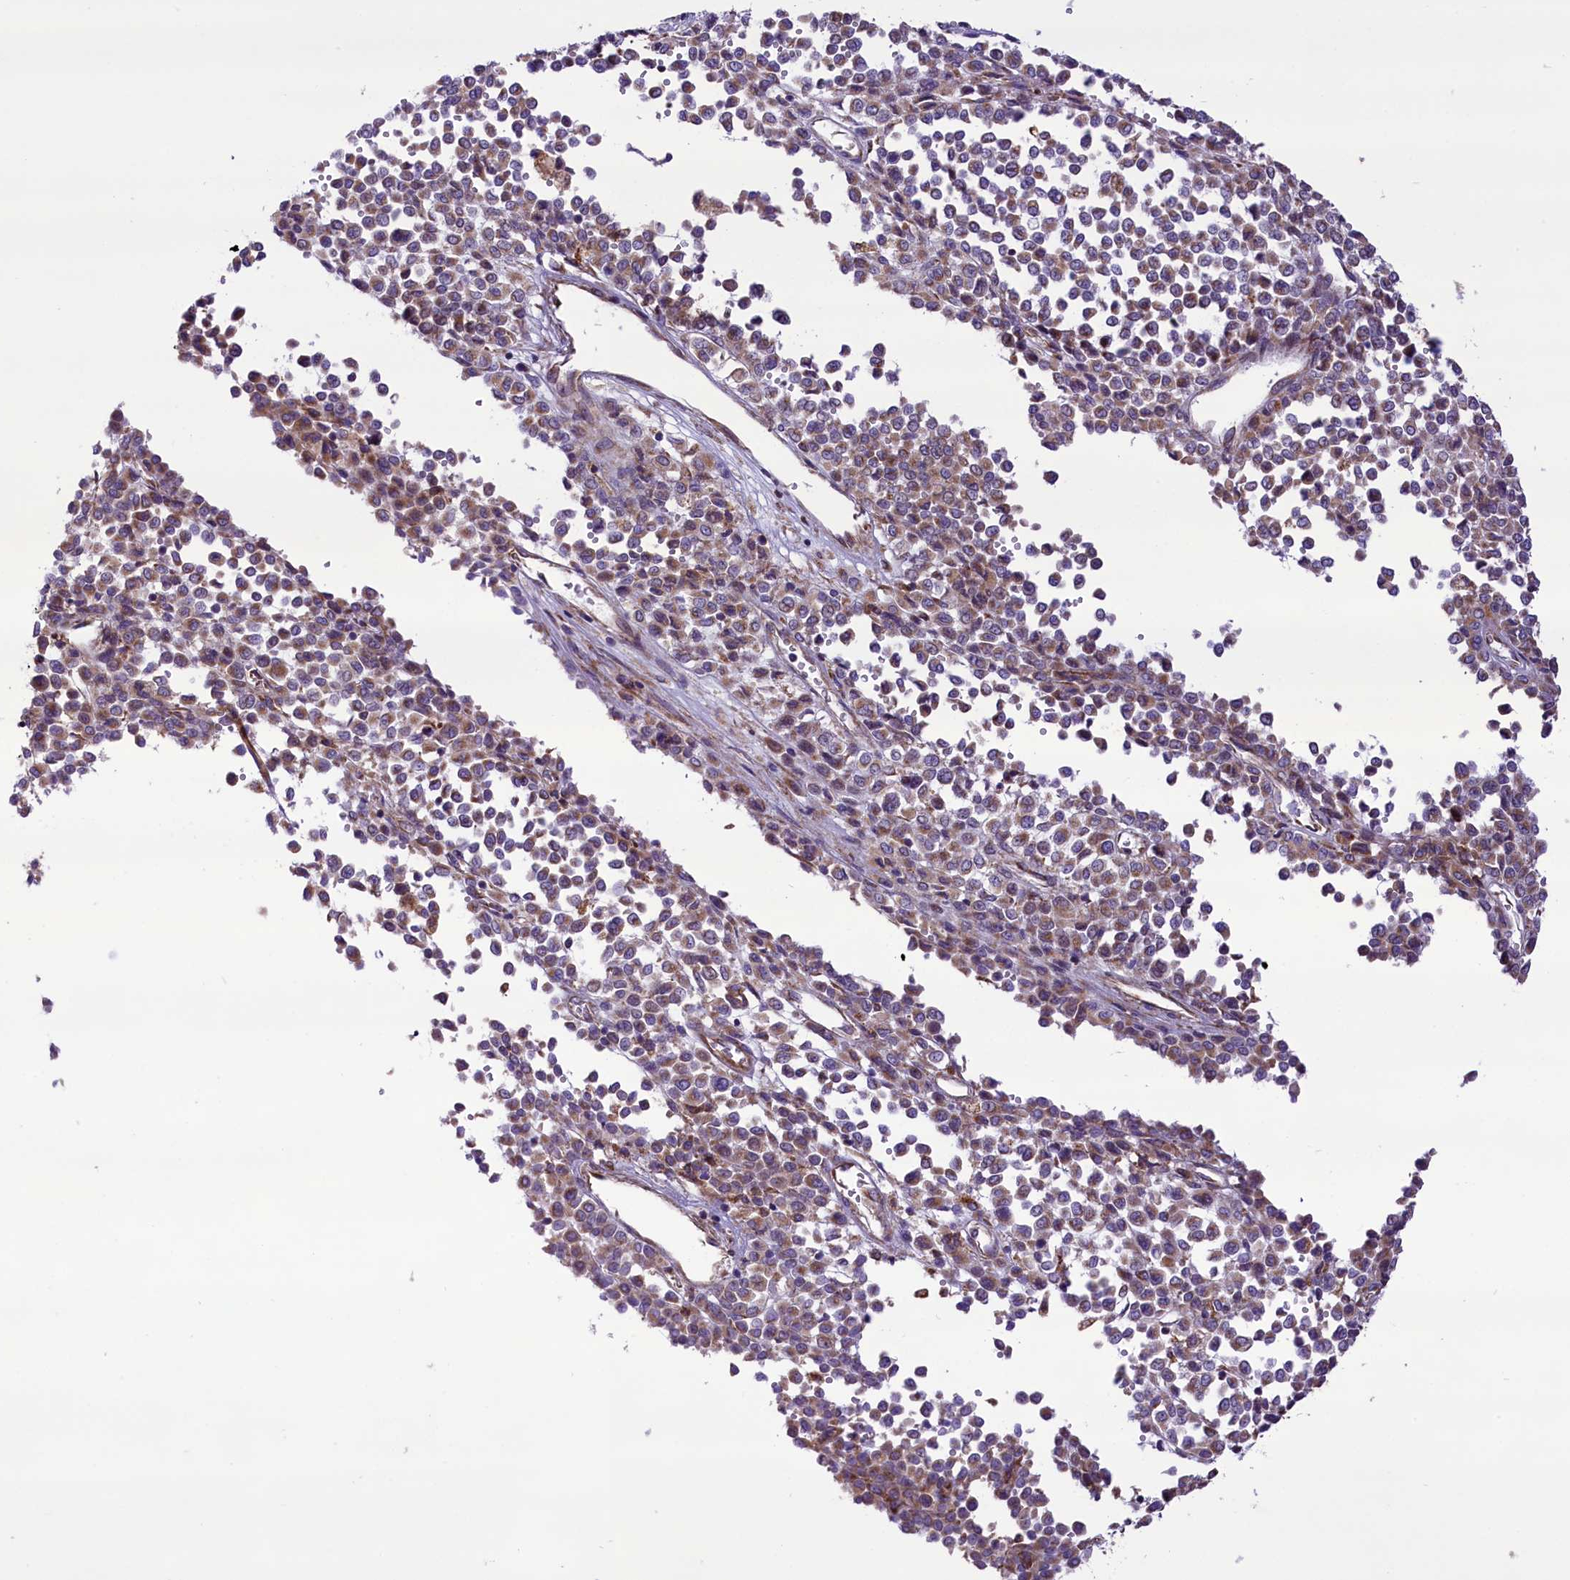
{"staining": {"intensity": "weak", "quantity": "<25%", "location": "cytoplasmic/membranous"}, "tissue": "melanoma", "cell_type": "Tumor cells", "image_type": "cancer", "snomed": [{"axis": "morphology", "description": "Malignant melanoma, Metastatic site"}, {"axis": "topography", "description": "Pancreas"}], "caption": "A micrograph of malignant melanoma (metastatic site) stained for a protein displays no brown staining in tumor cells. The staining is performed using DAB brown chromogen with nuclei counter-stained in using hematoxylin.", "gene": "PTPRU", "patient": {"sex": "female", "age": 30}}